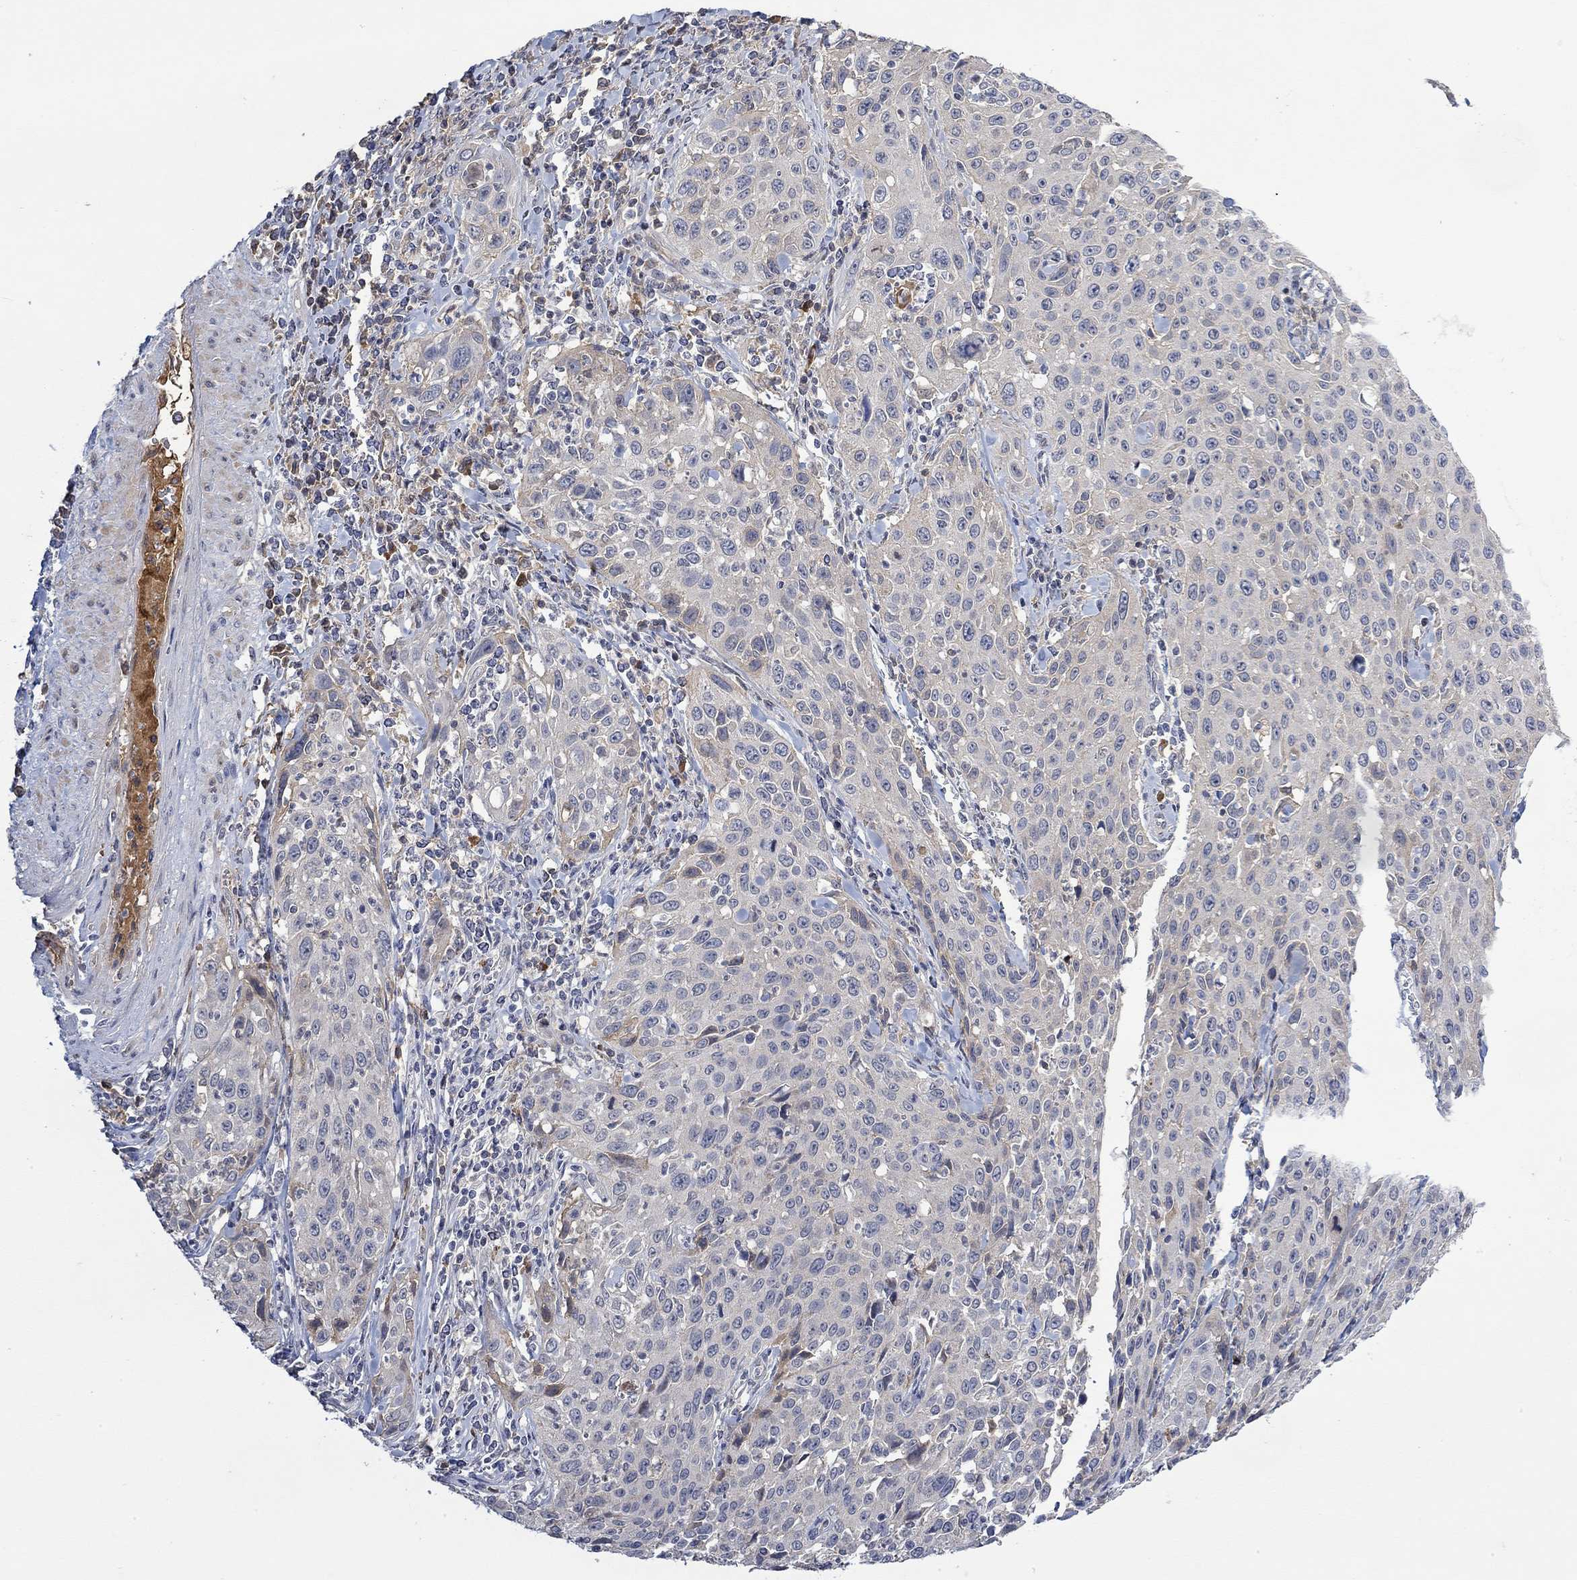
{"staining": {"intensity": "negative", "quantity": "none", "location": "none"}, "tissue": "cervical cancer", "cell_type": "Tumor cells", "image_type": "cancer", "snomed": [{"axis": "morphology", "description": "Squamous cell carcinoma, NOS"}, {"axis": "topography", "description": "Cervix"}], "caption": "Tumor cells show no significant positivity in cervical cancer (squamous cell carcinoma).", "gene": "MSTN", "patient": {"sex": "female", "age": 26}}